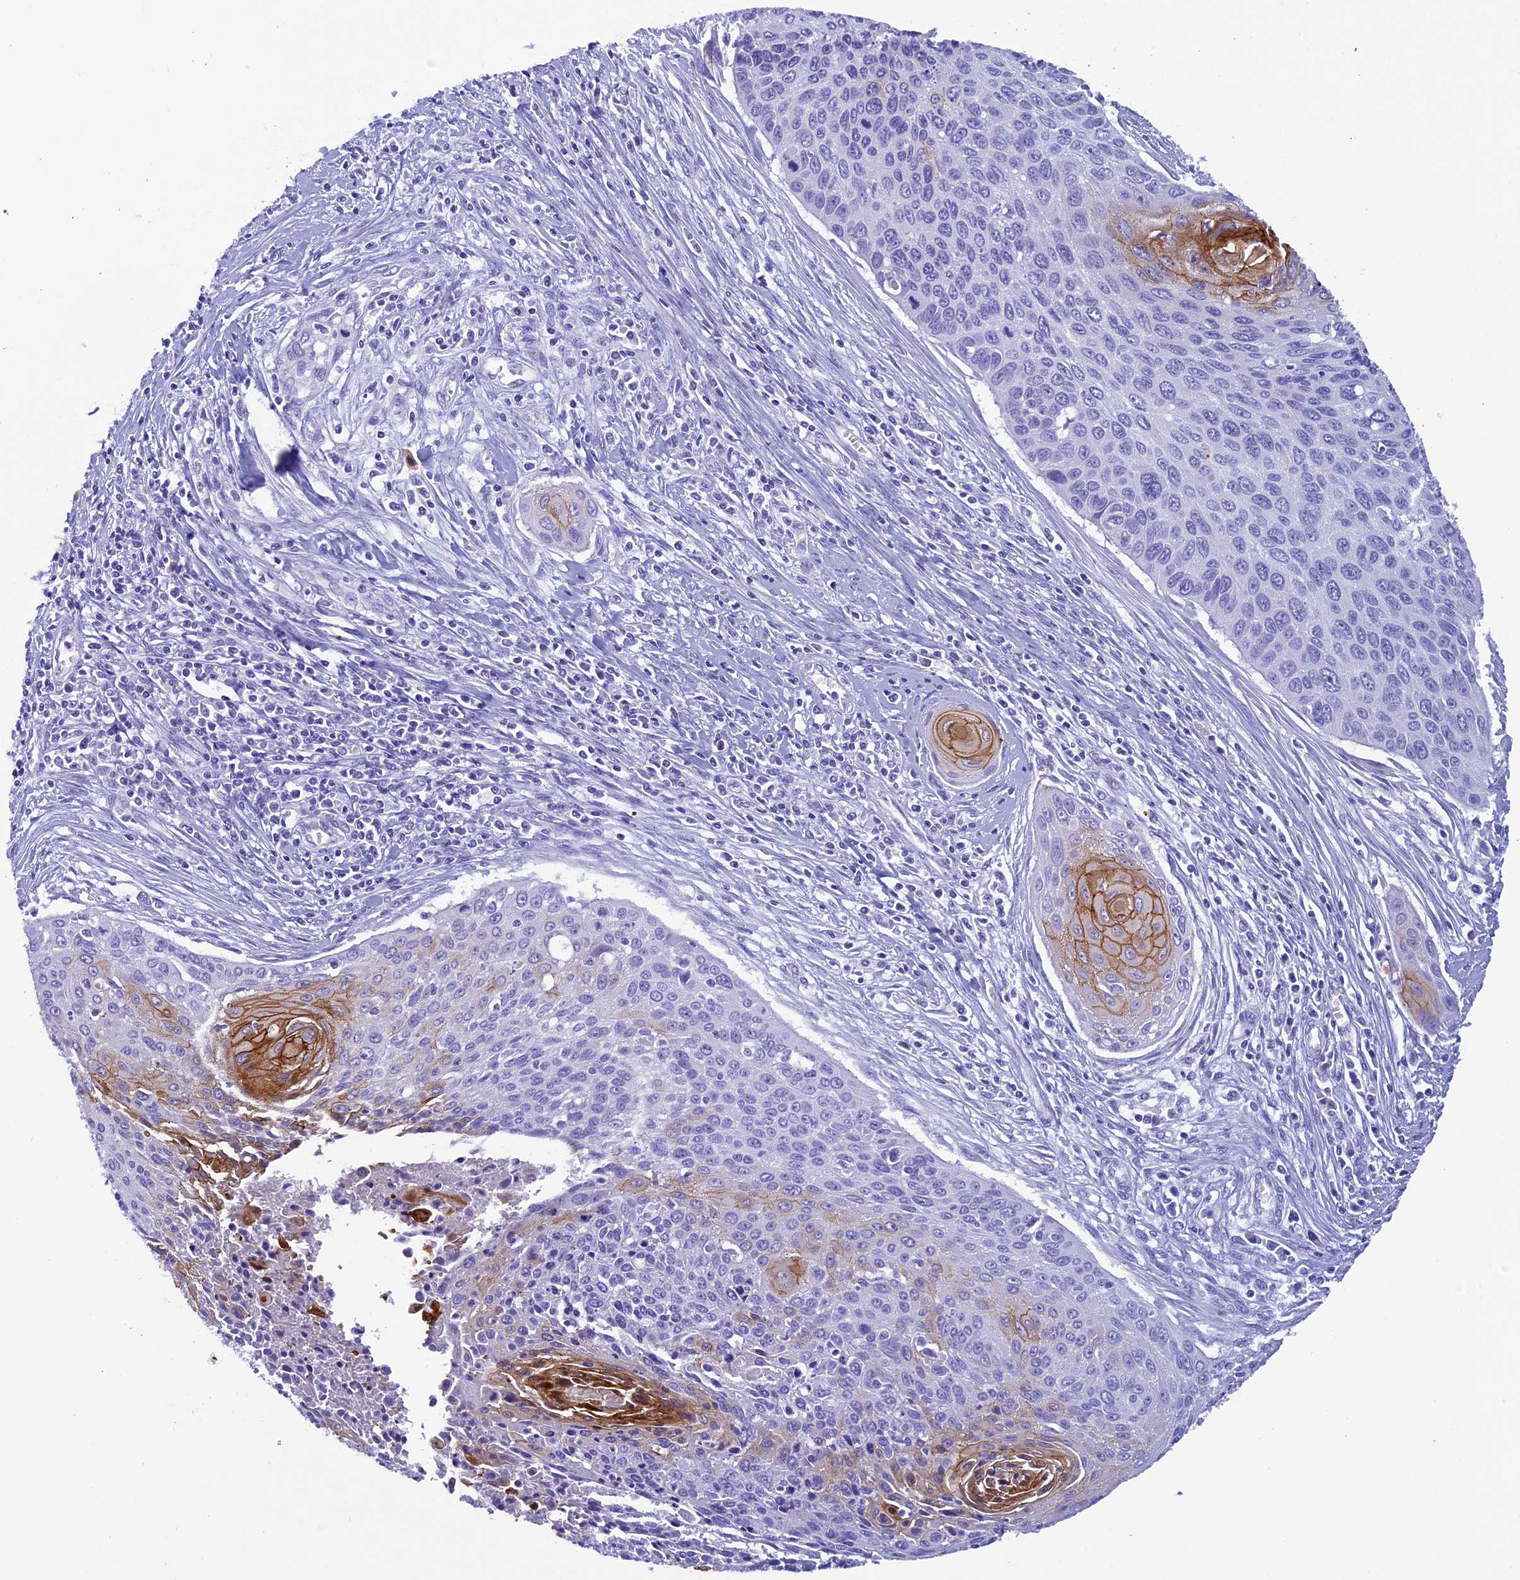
{"staining": {"intensity": "moderate", "quantity": "<25%", "location": "cytoplasmic/membranous"}, "tissue": "cervical cancer", "cell_type": "Tumor cells", "image_type": "cancer", "snomed": [{"axis": "morphology", "description": "Squamous cell carcinoma, NOS"}, {"axis": "topography", "description": "Cervix"}], "caption": "Immunohistochemistry histopathology image of cervical squamous cell carcinoma stained for a protein (brown), which reveals low levels of moderate cytoplasmic/membranous expression in approximately <25% of tumor cells.", "gene": "SCEL", "patient": {"sex": "female", "age": 55}}